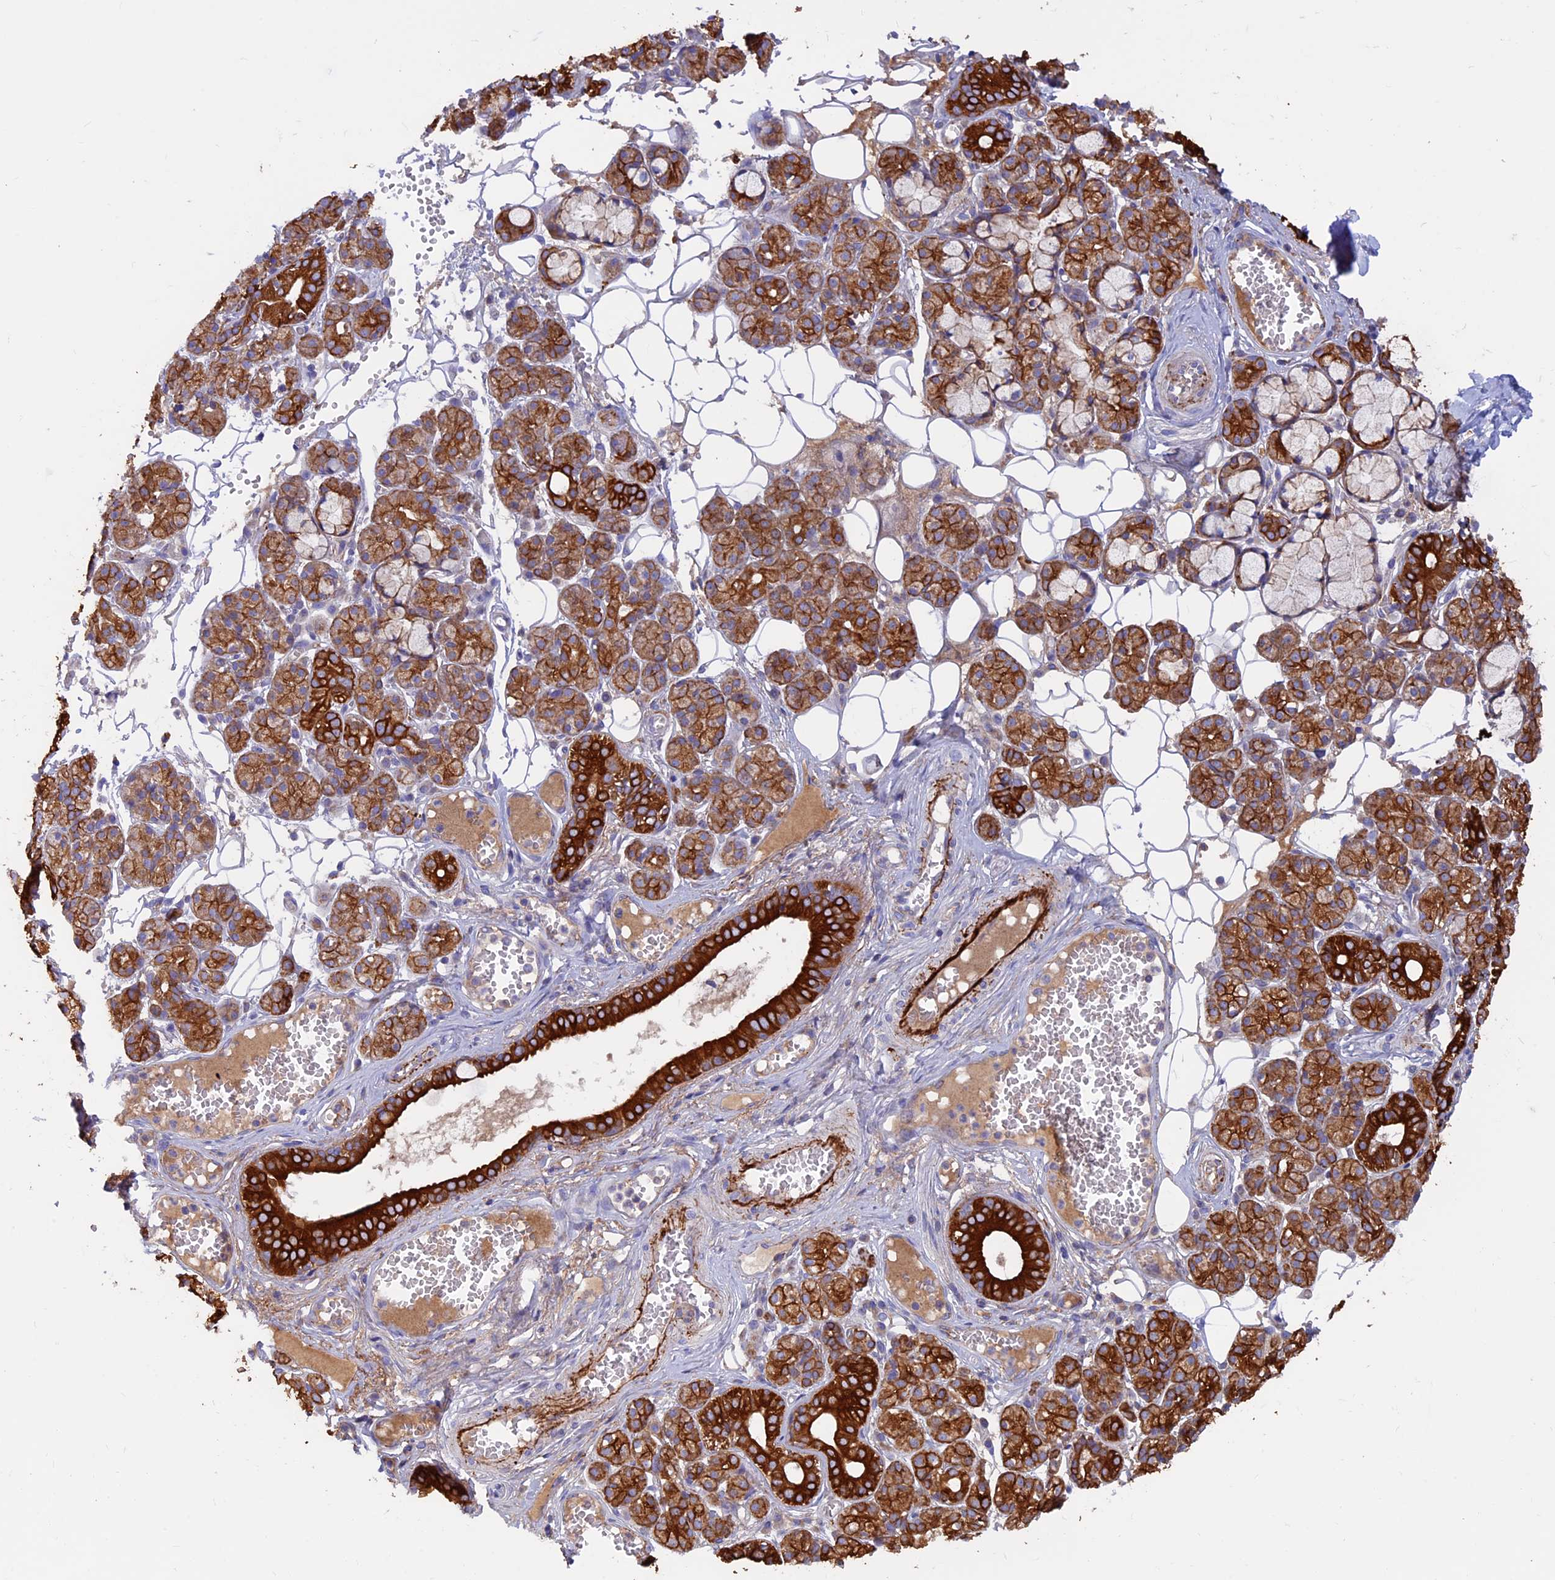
{"staining": {"intensity": "strong", "quantity": ">75%", "location": "cytoplasmic/membranous"}, "tissue": "salivary gland", "cell_type": "Glandular cells", "image_type": "normal", "snomed": [{"axis": "morphology", "description": "Normal tissue, NOS"}, {"axis": "topography", "description": "Salivary gland"}], "caption": "Immunohistochemical staining of benign salivary gland shows >75% levels of strong cytoplasmic/membranous protein staining in about >75% of glandular cells.", "gene": "PTPN9", "patient": {"sex": "male", "age": 63}}